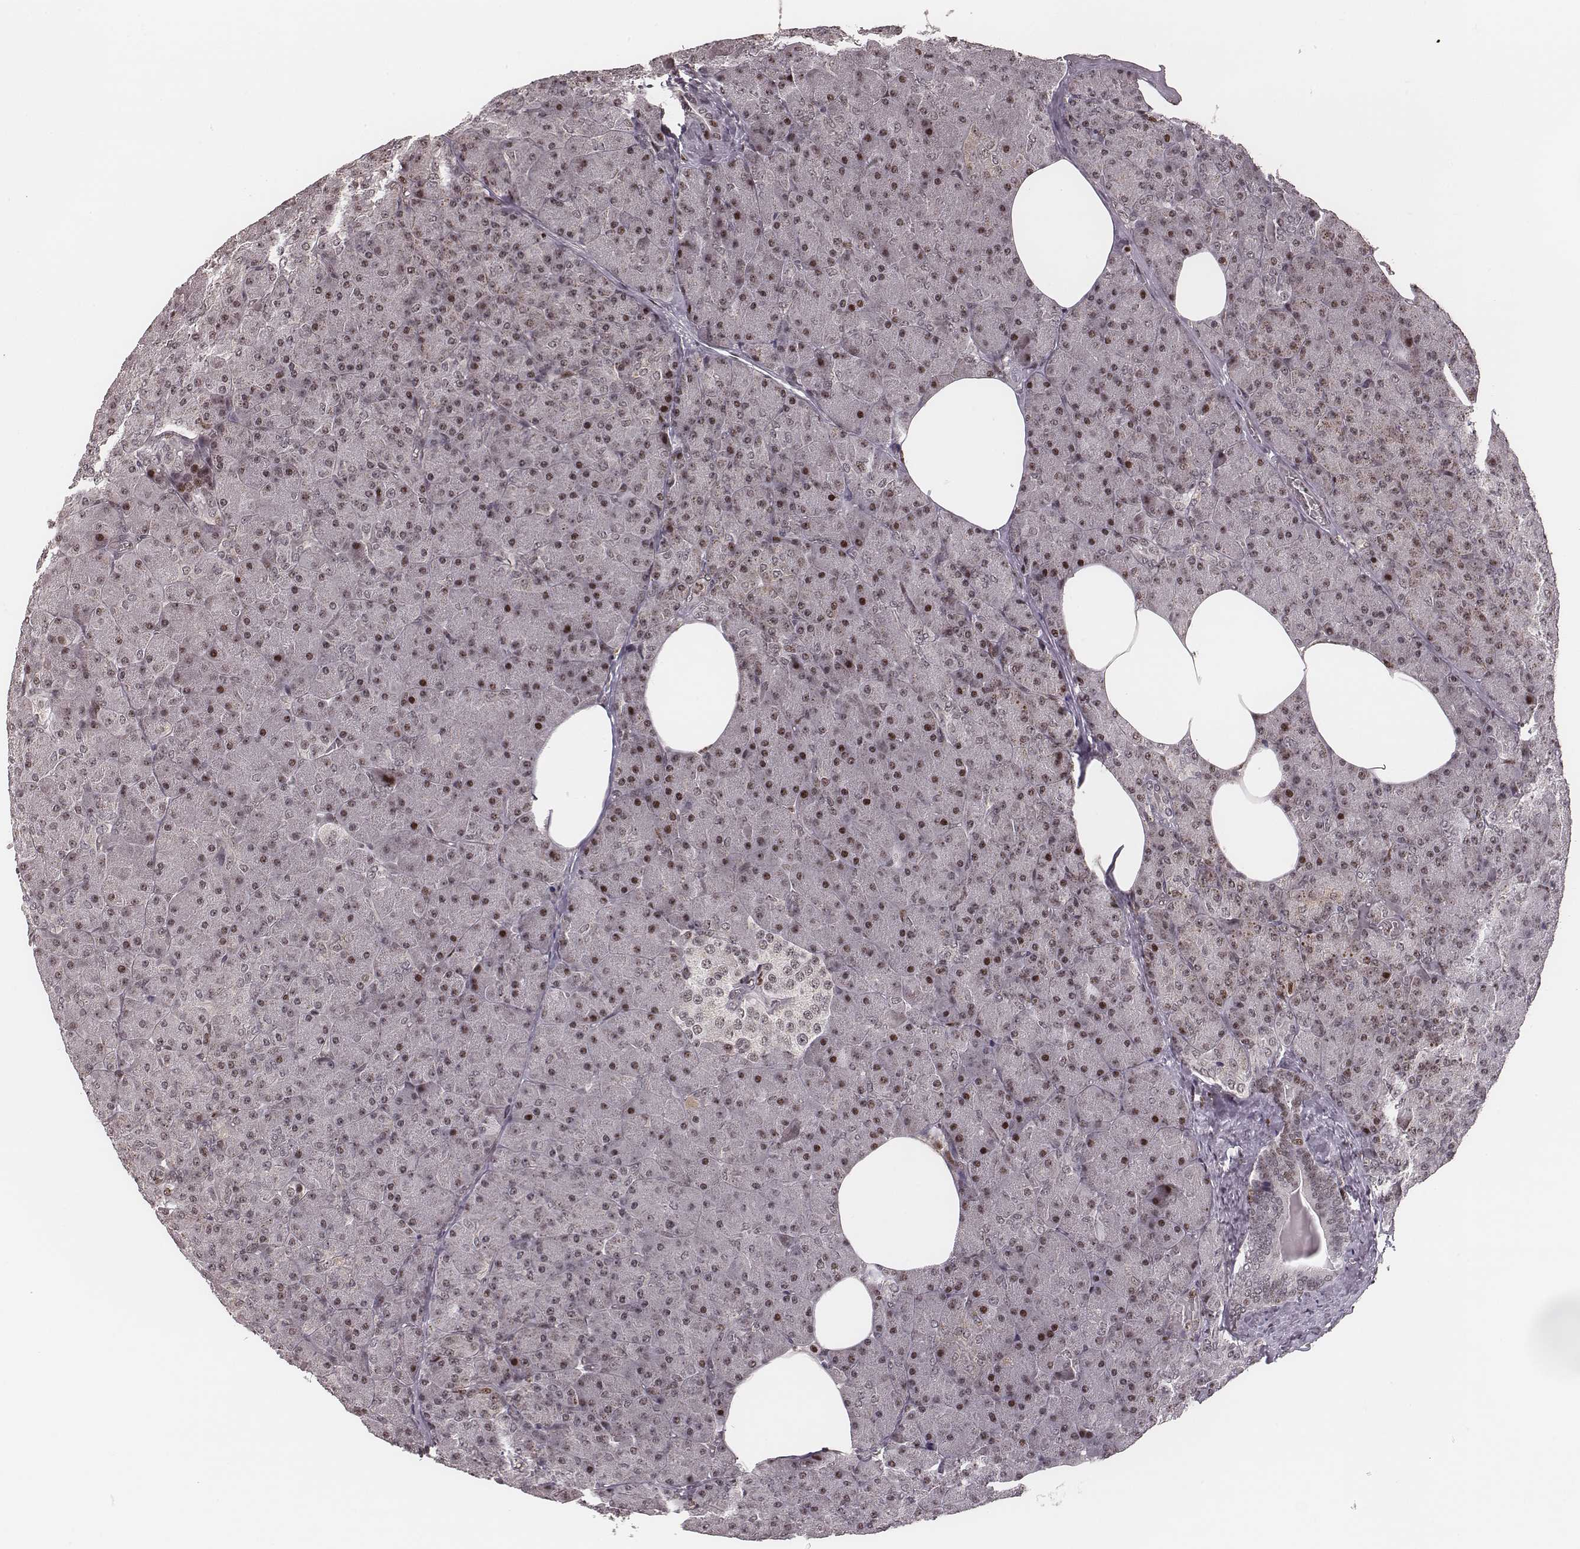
{"staining": {"intensity": "moderate", "quantity": "25%-75%", "location": "nuclear"}, "tissue": "pancreas", "cell_type": "Exocrine glandular cells", "image_type": "normal", "snomed": [{"axis": "morphology", "description": "Normal tissue, NOS"}, {"axis": "topography", "description": "Pancreas"}], "caption": "Protein staining of unremarkable pancreas shows moderate nuclear expression in approximately 25%-75% of exocrine glandular cells.", "gene": "VRK3", "patient": {"sex": "female", "age": 45}}